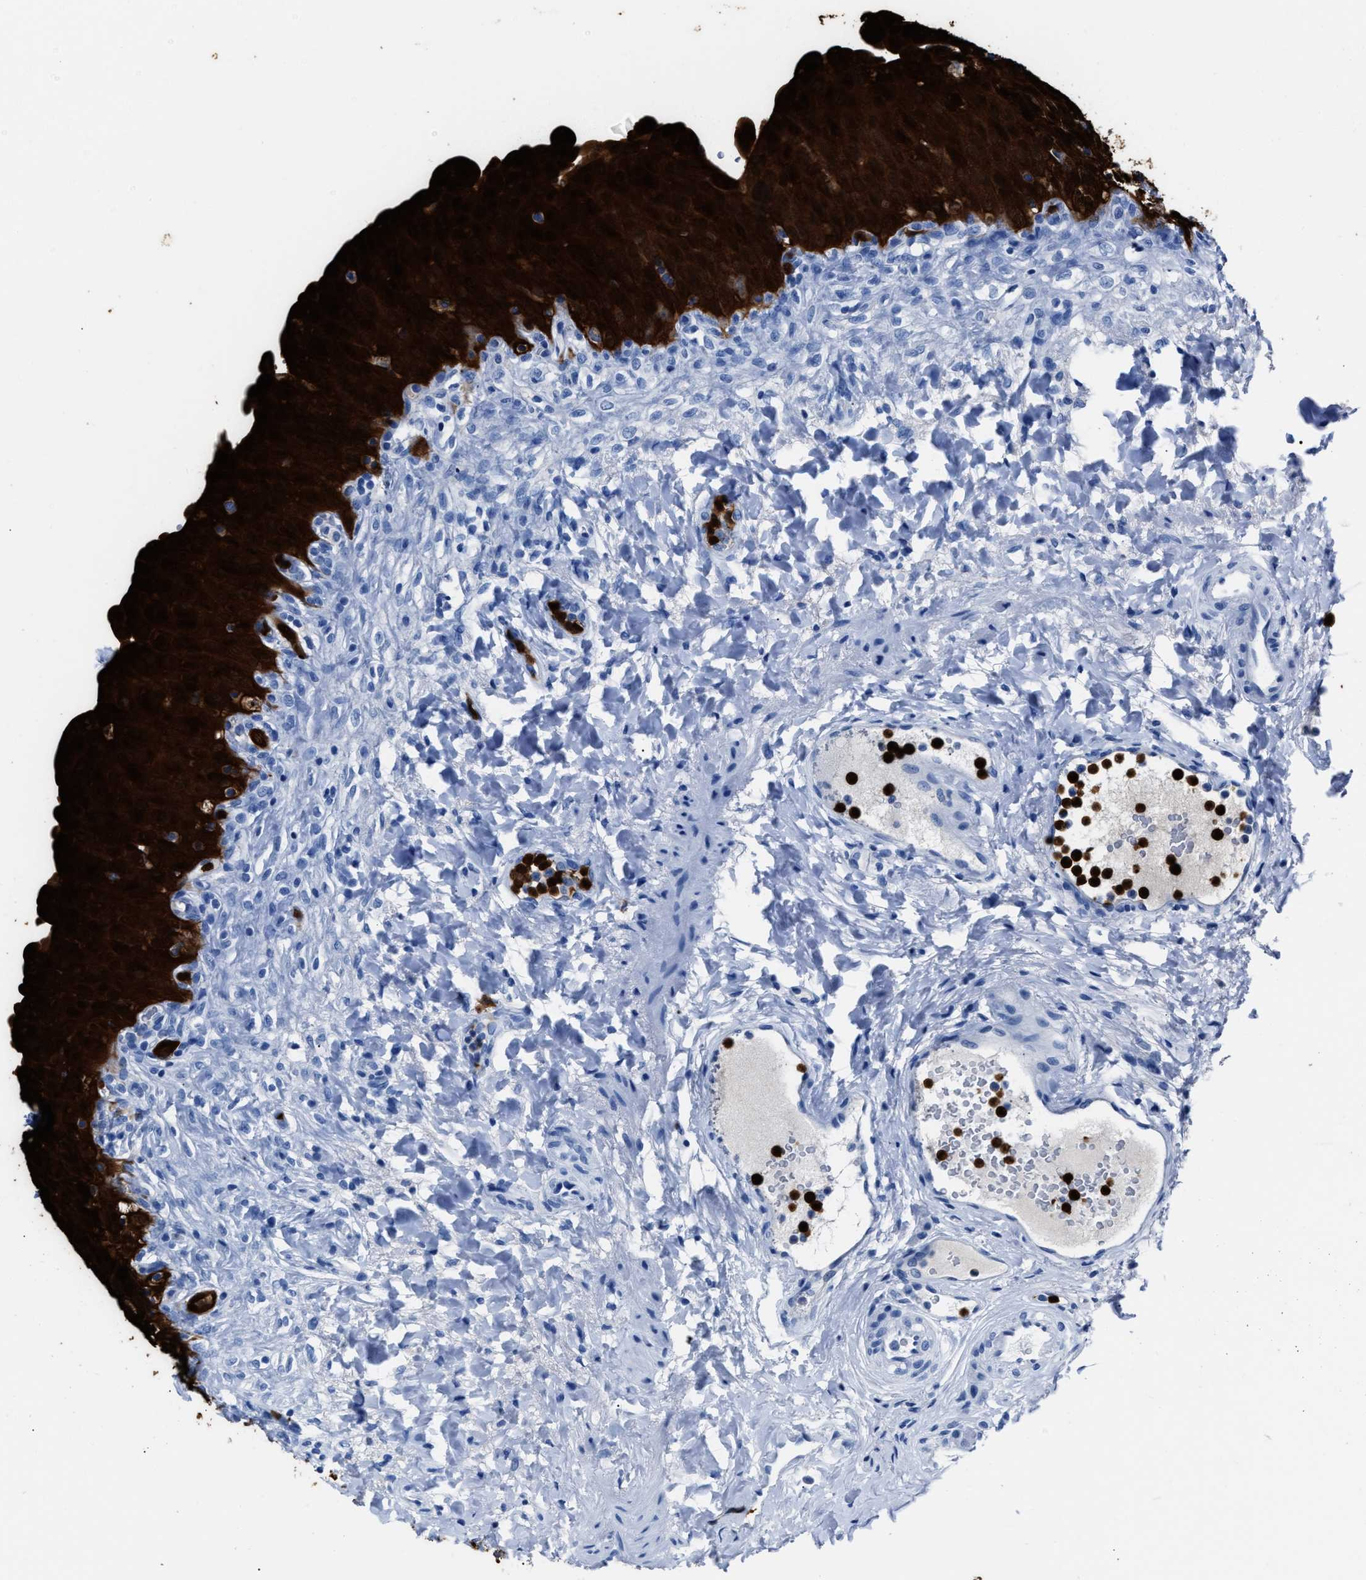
{"staining": {"intensity": "strong", "quantity": ">75%", "location": "cytoplasmic/membranous,nuclear"}, "tissue": "urinary bladder", "cell_type": "Urothelial cells", "image_type": "normal", "snomed": [{"axis": "morphology", "description": "Urothelial carcinoma, High grade"}, {"axis": "topography", "description": "Urinary bladder"}], "caption": "A micrograph showing strong cytoplasmic/membranous,nuclear staining in approximately >75% of urothelial cells in benign urinary bladder, as visualized by brown immunohistochemical staining.", "gene": "S100P", "patient": {"sex": "male", "age": 46}}